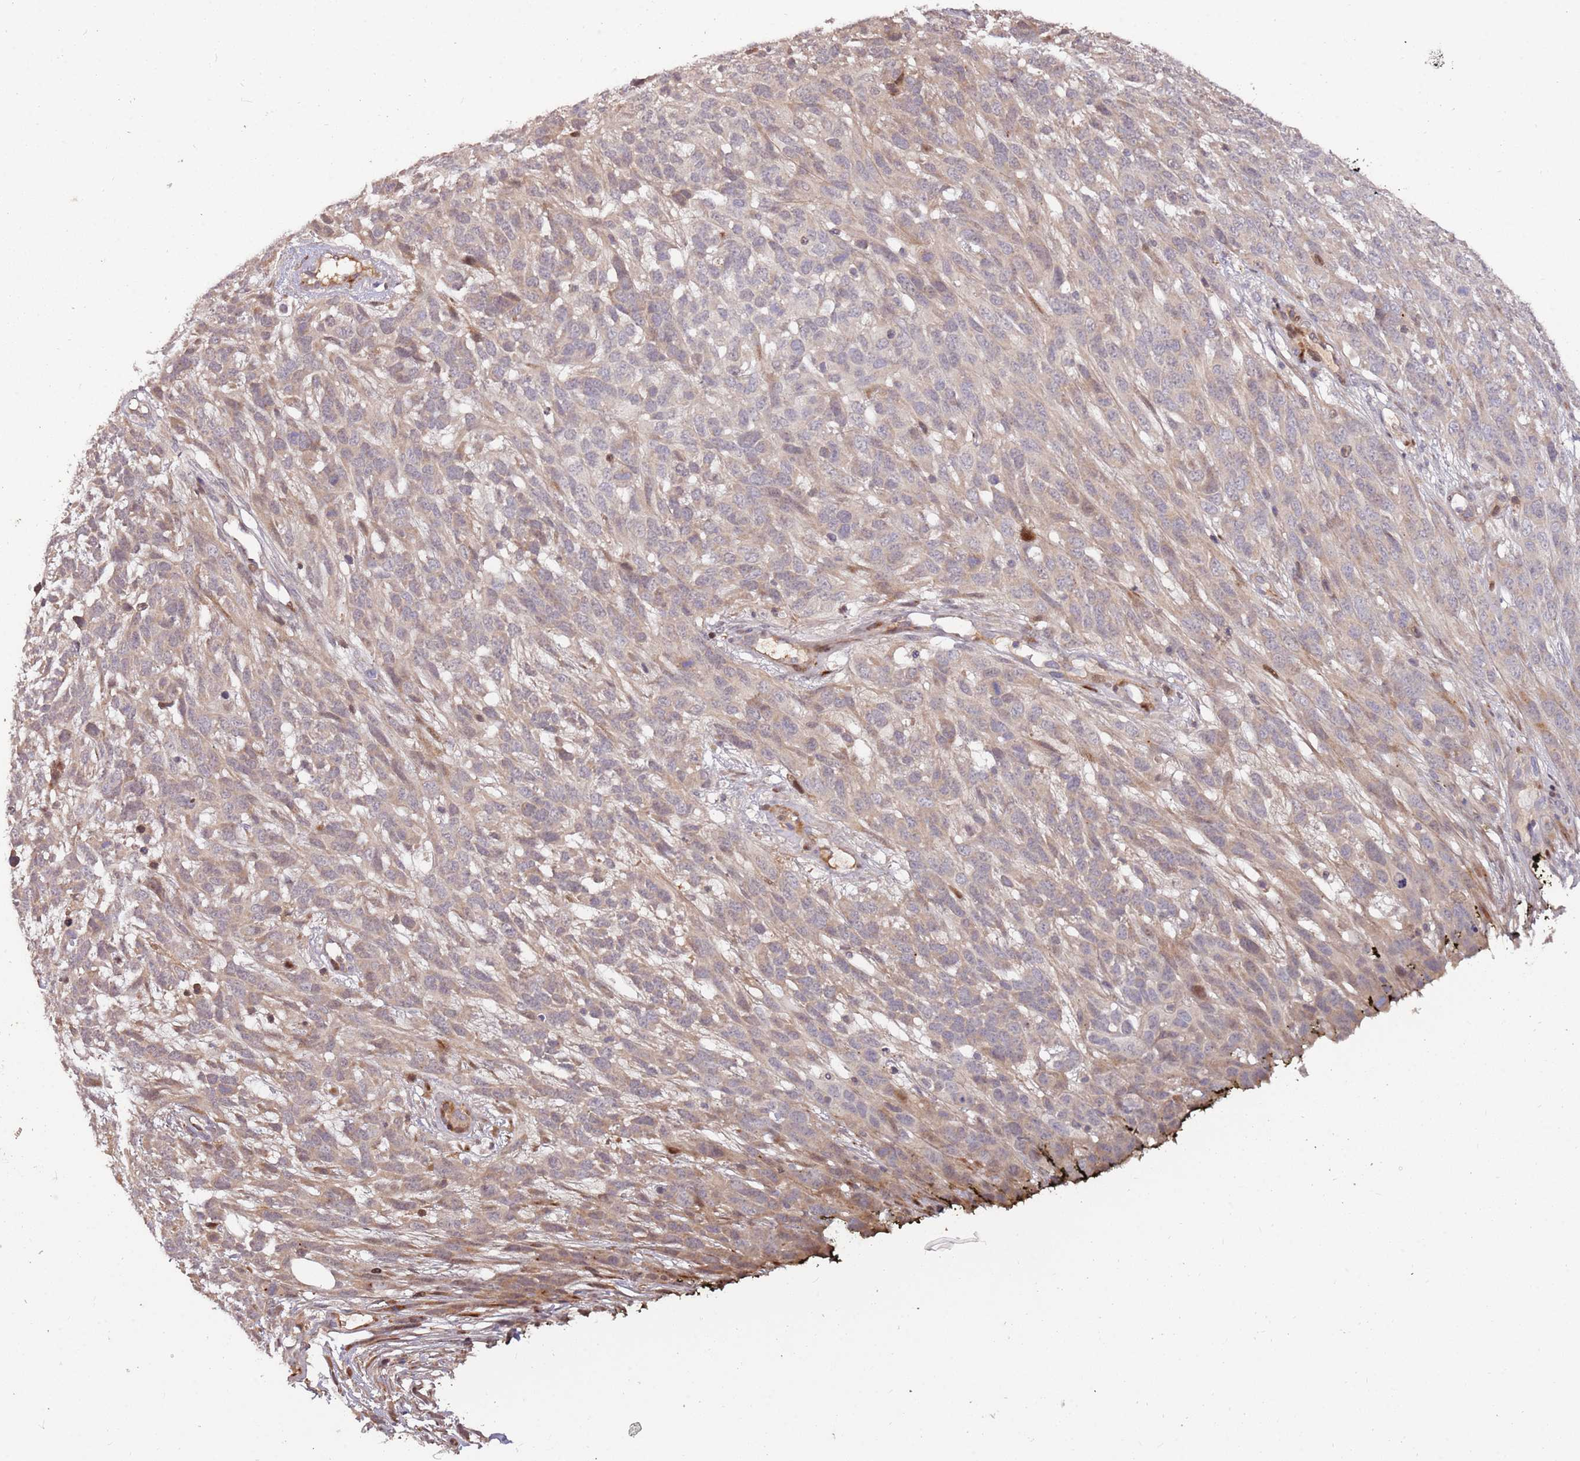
{"staining": {"intensity": "weak", "quantity": "25%-75%", "location": "cytoplasmic/membranous"}, "tissue": "melanoma", "cell_type": "Tumor cells", "image_type": "cancer", "snomed": [{"axis": "morphology", "description": "Normal morphology"}, {"axis": "morphology", "description": "Malignant melanoma, NOS"}, {"axis": "topography", "description": "Skin"}], "caption": "Weak cytoplasmic/membranous positivity is seen in about 25%-75% of tumor cells in malignant melanoma.", "gene": "RHBDL1", "patient": {"sex": "female", "age": 72}}